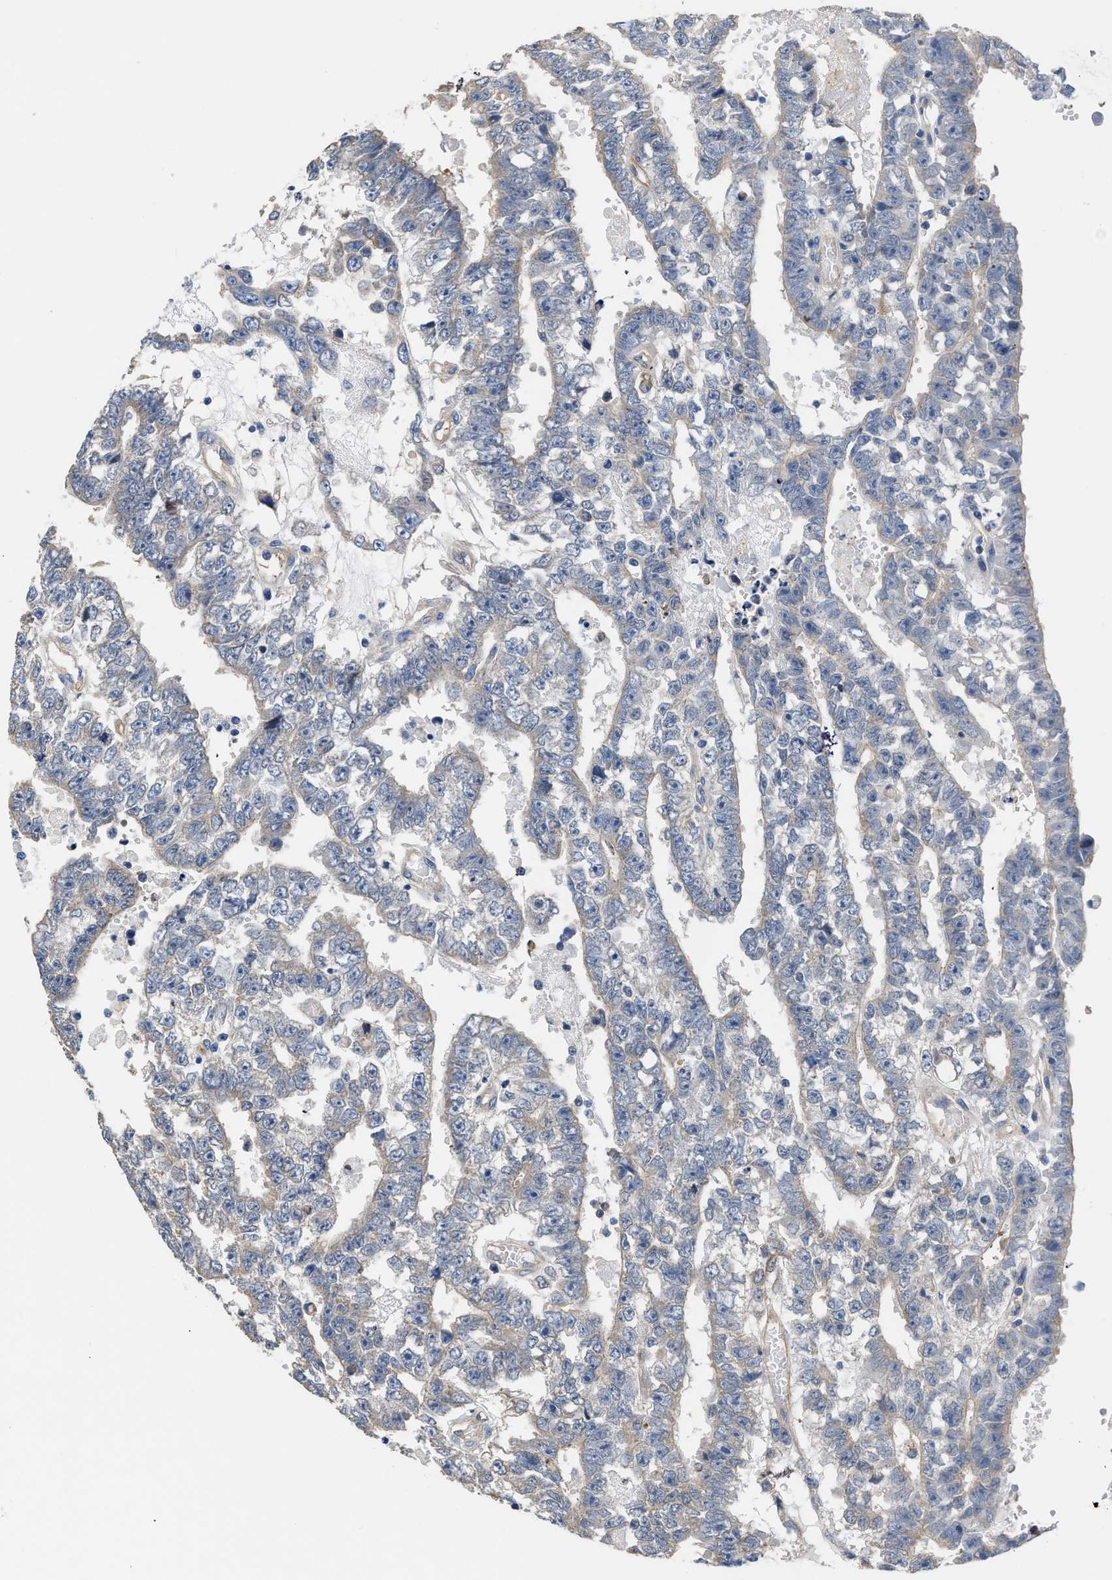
{"staining": {"intensity": "negative", "quantity": "none", "location": "none"}, "tissue": "testis cancer", "cell_type": "Tumor cells", "image_type": "cancer", "snomed": [{"axis": "morphology", "description": "Carcinoma, Embryonal, NOS"}, {"axis": "topography", "description": "Testis"}], "caption": "Embryonal carcinoma (testis) was stained to show a protein in brown. There is no significant expression in tumor cells.", "gene": "C22orf42", "patient": {"sex": "male", "age": 25}}